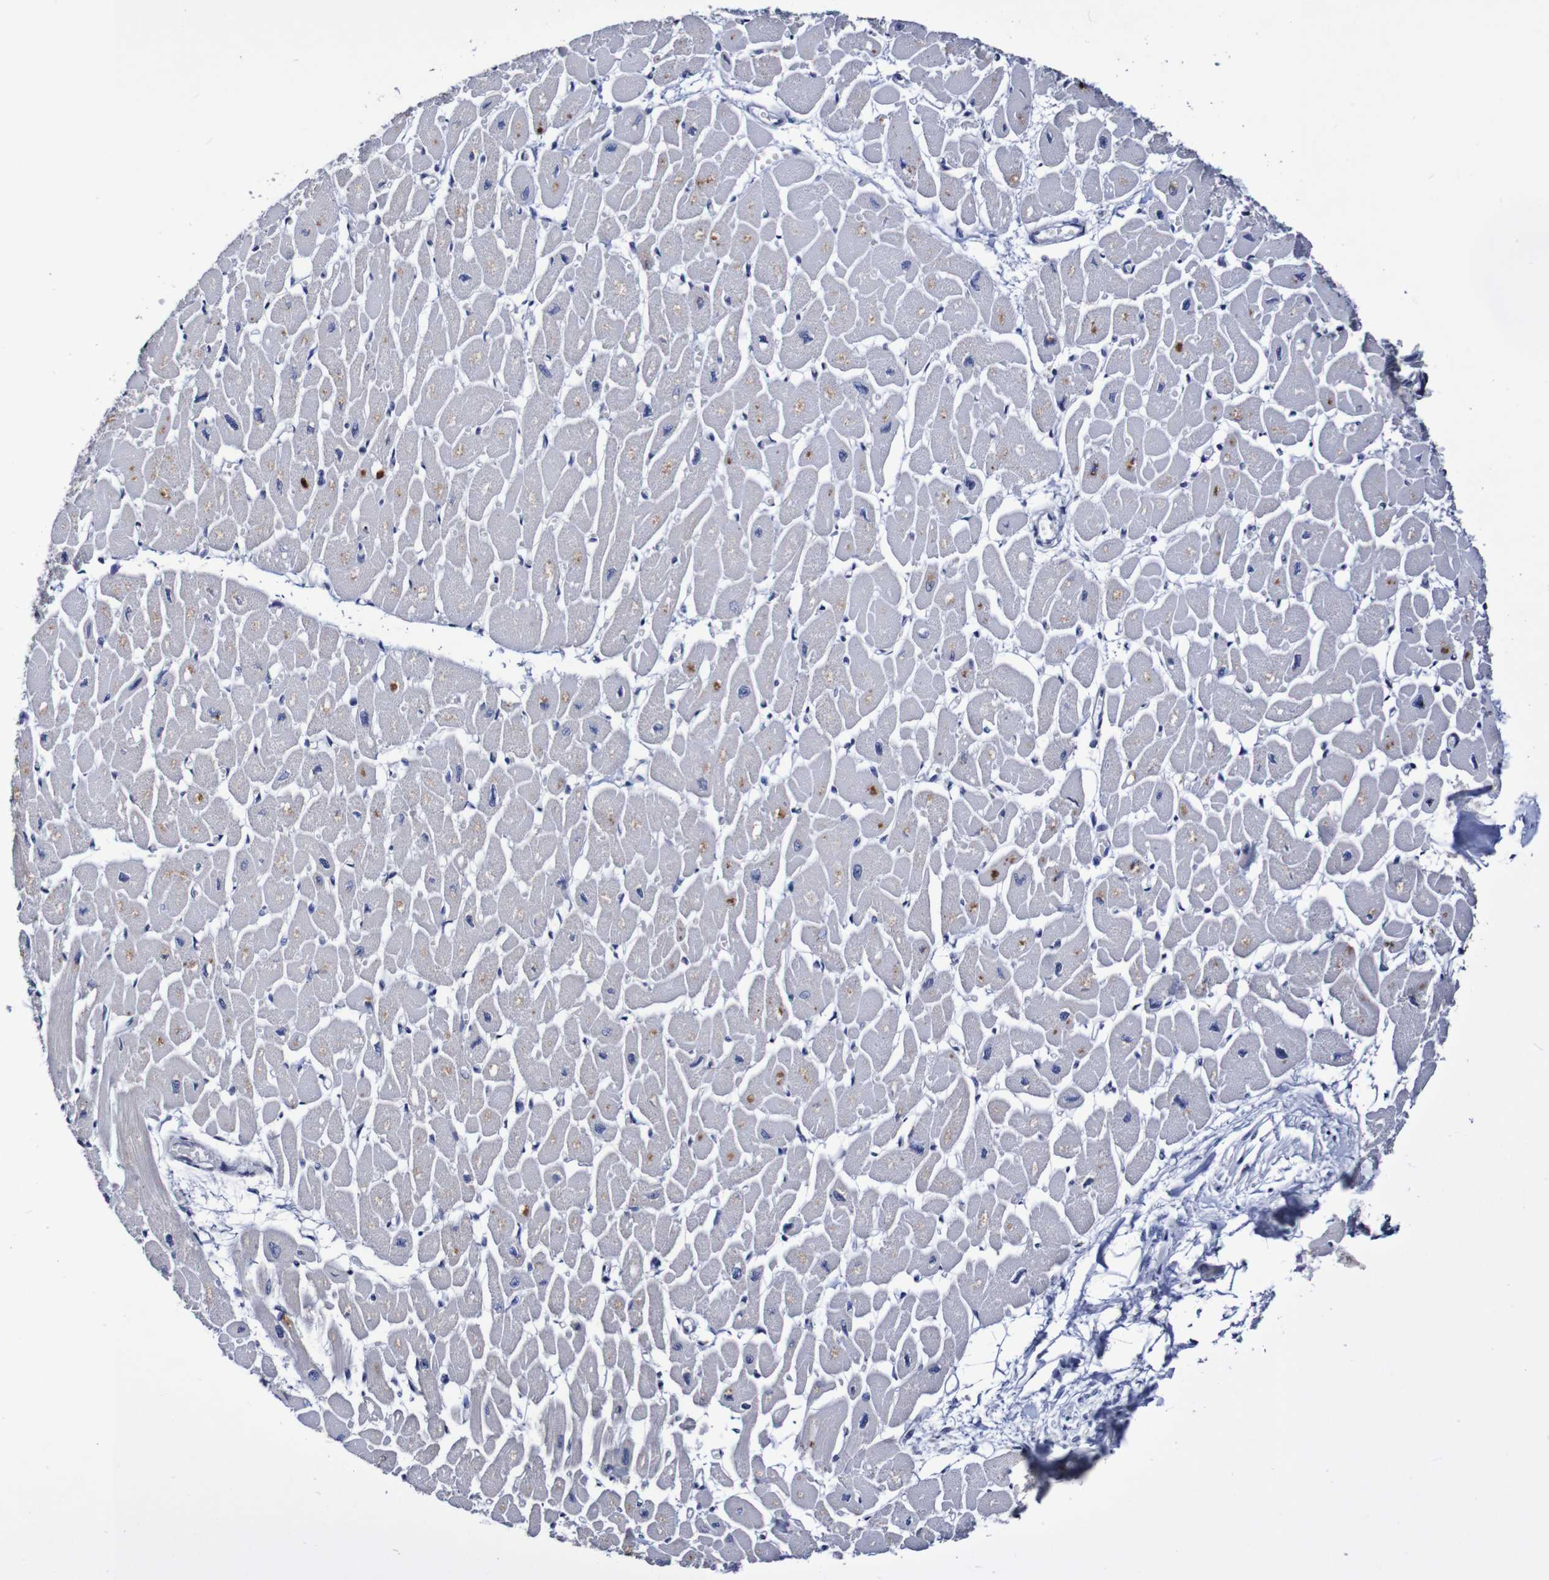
{"staining": {"intensity": "moderate", "quantity": "<25%", "location": "cytoplasmic/membranous"}, "tissue": "heart muscle", "cell_type": "Cardiomyocytes", "image_type": "normal", "snomed": [{"axis": "morphology", "description": "Normal tissue, NOS"}, {"axis": "topography", "description": "Heart"}], "caption": "This photomicrograph exhibits unremarkable heart muscle stained with immunohistochemistry (IHC) to label a protein in brown. The cytoplasmic/membranous of cardiomyocytes show moderate positivity for the protein. Nuclei are counter-stained blue.", "gene": "ACVR1C", "patient": {"sex": "female", "age": 54}}